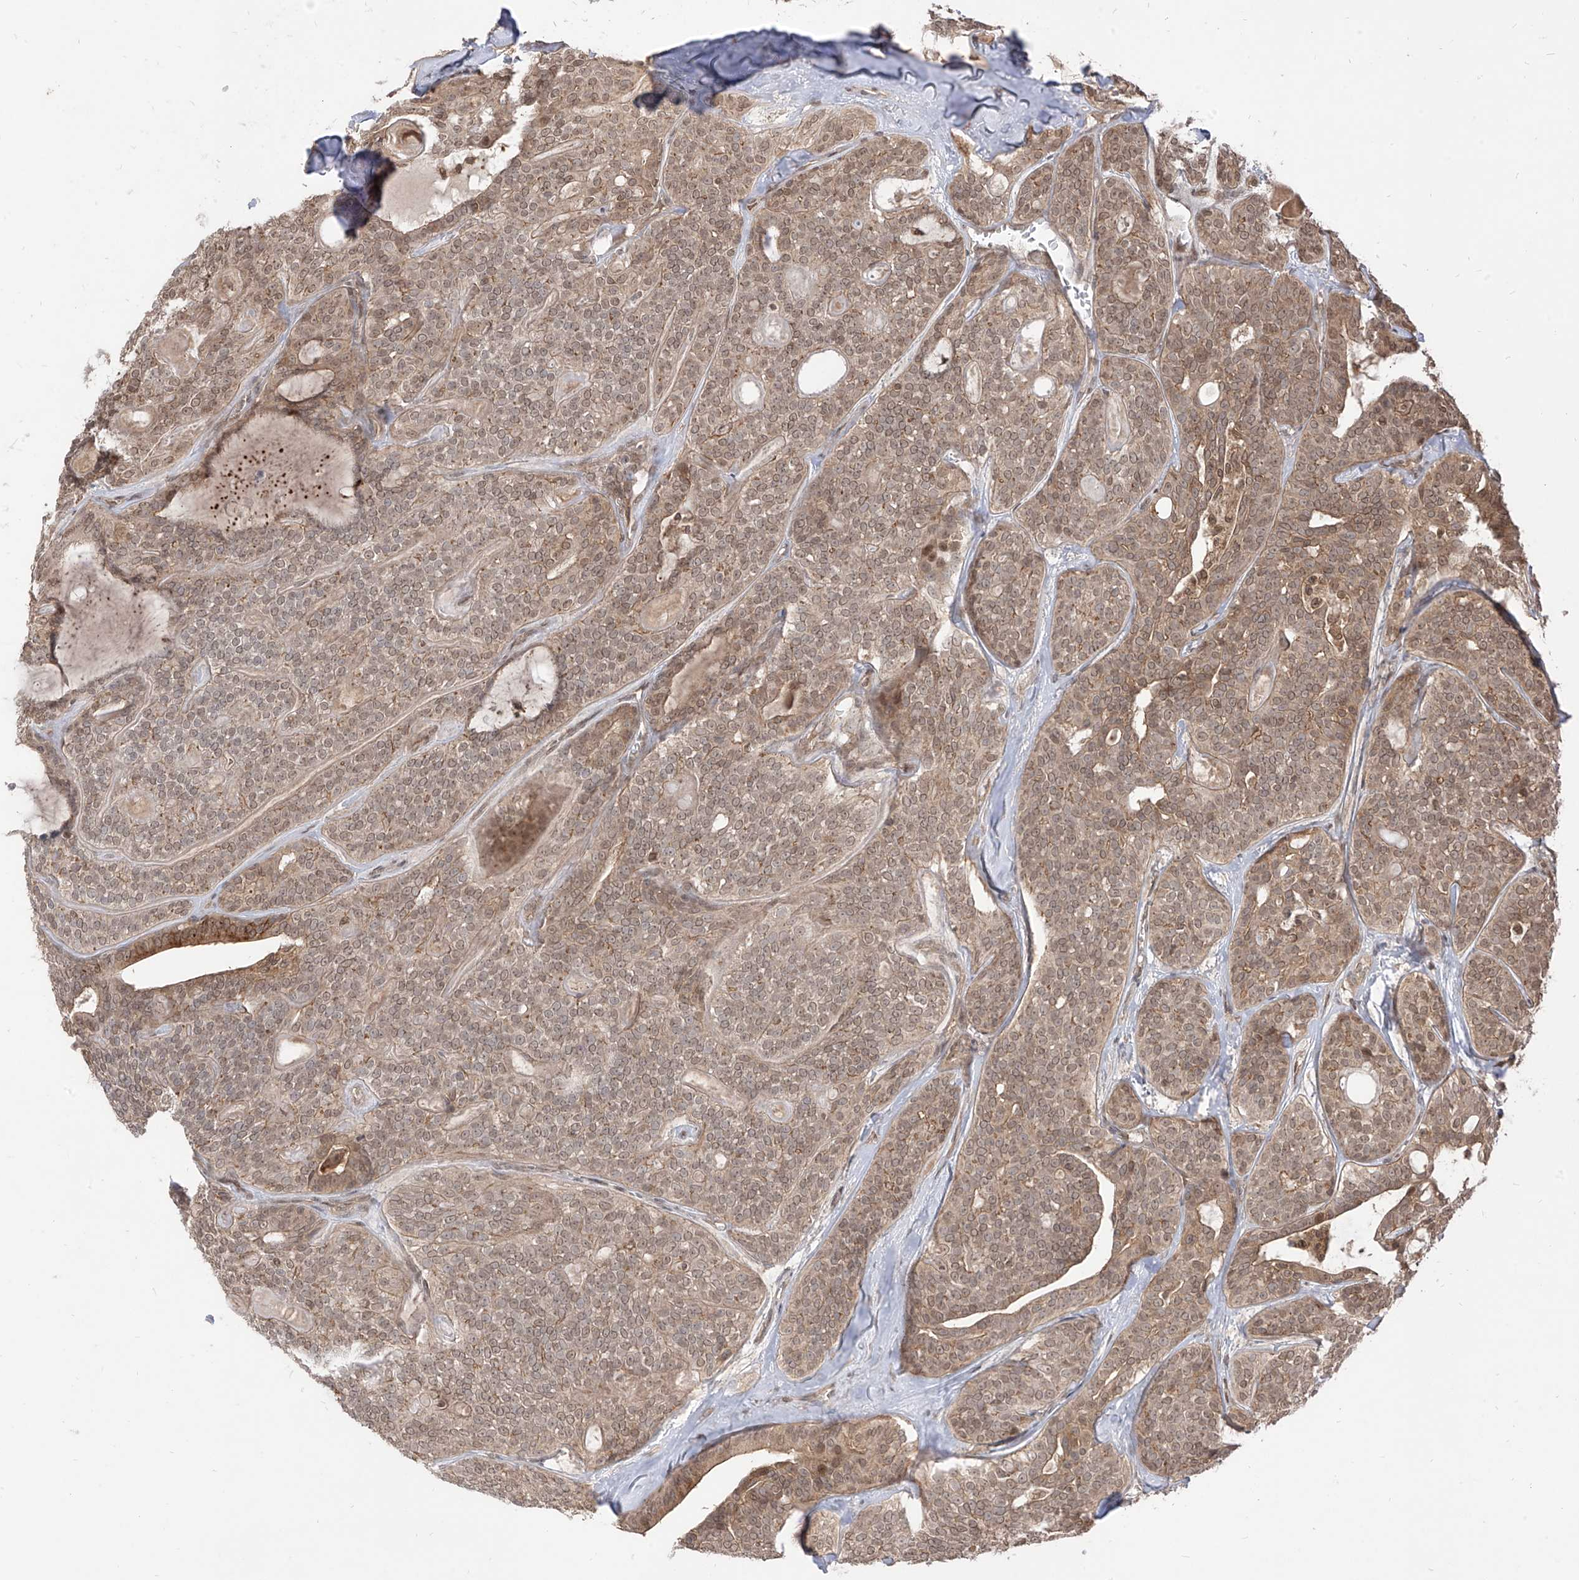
{"staining": {"intensity": "weak", "quantity": ">75%", "location": "cytoplasmic/membranous,nuclear"}, "tissue": "head and neck cancer", "cell_type": "Tumor cells", "image_type": "cancer", "snomed": [{"axis": "morphology", "description": "Adenocarcinoma, NOS"}, {"axis": "topography", "description": "Head-Neck"}], "caption": "Immunohistochemistry (IHC) photomicrograph of head and neck cancer stained for a protein (brown), which exhibits low levels of weak cytoplasmic/membranous and nuclear staining in about >75% of tumor cells.", "gene": "LCOR", "patient": {"sex": "male", "age": 66}}